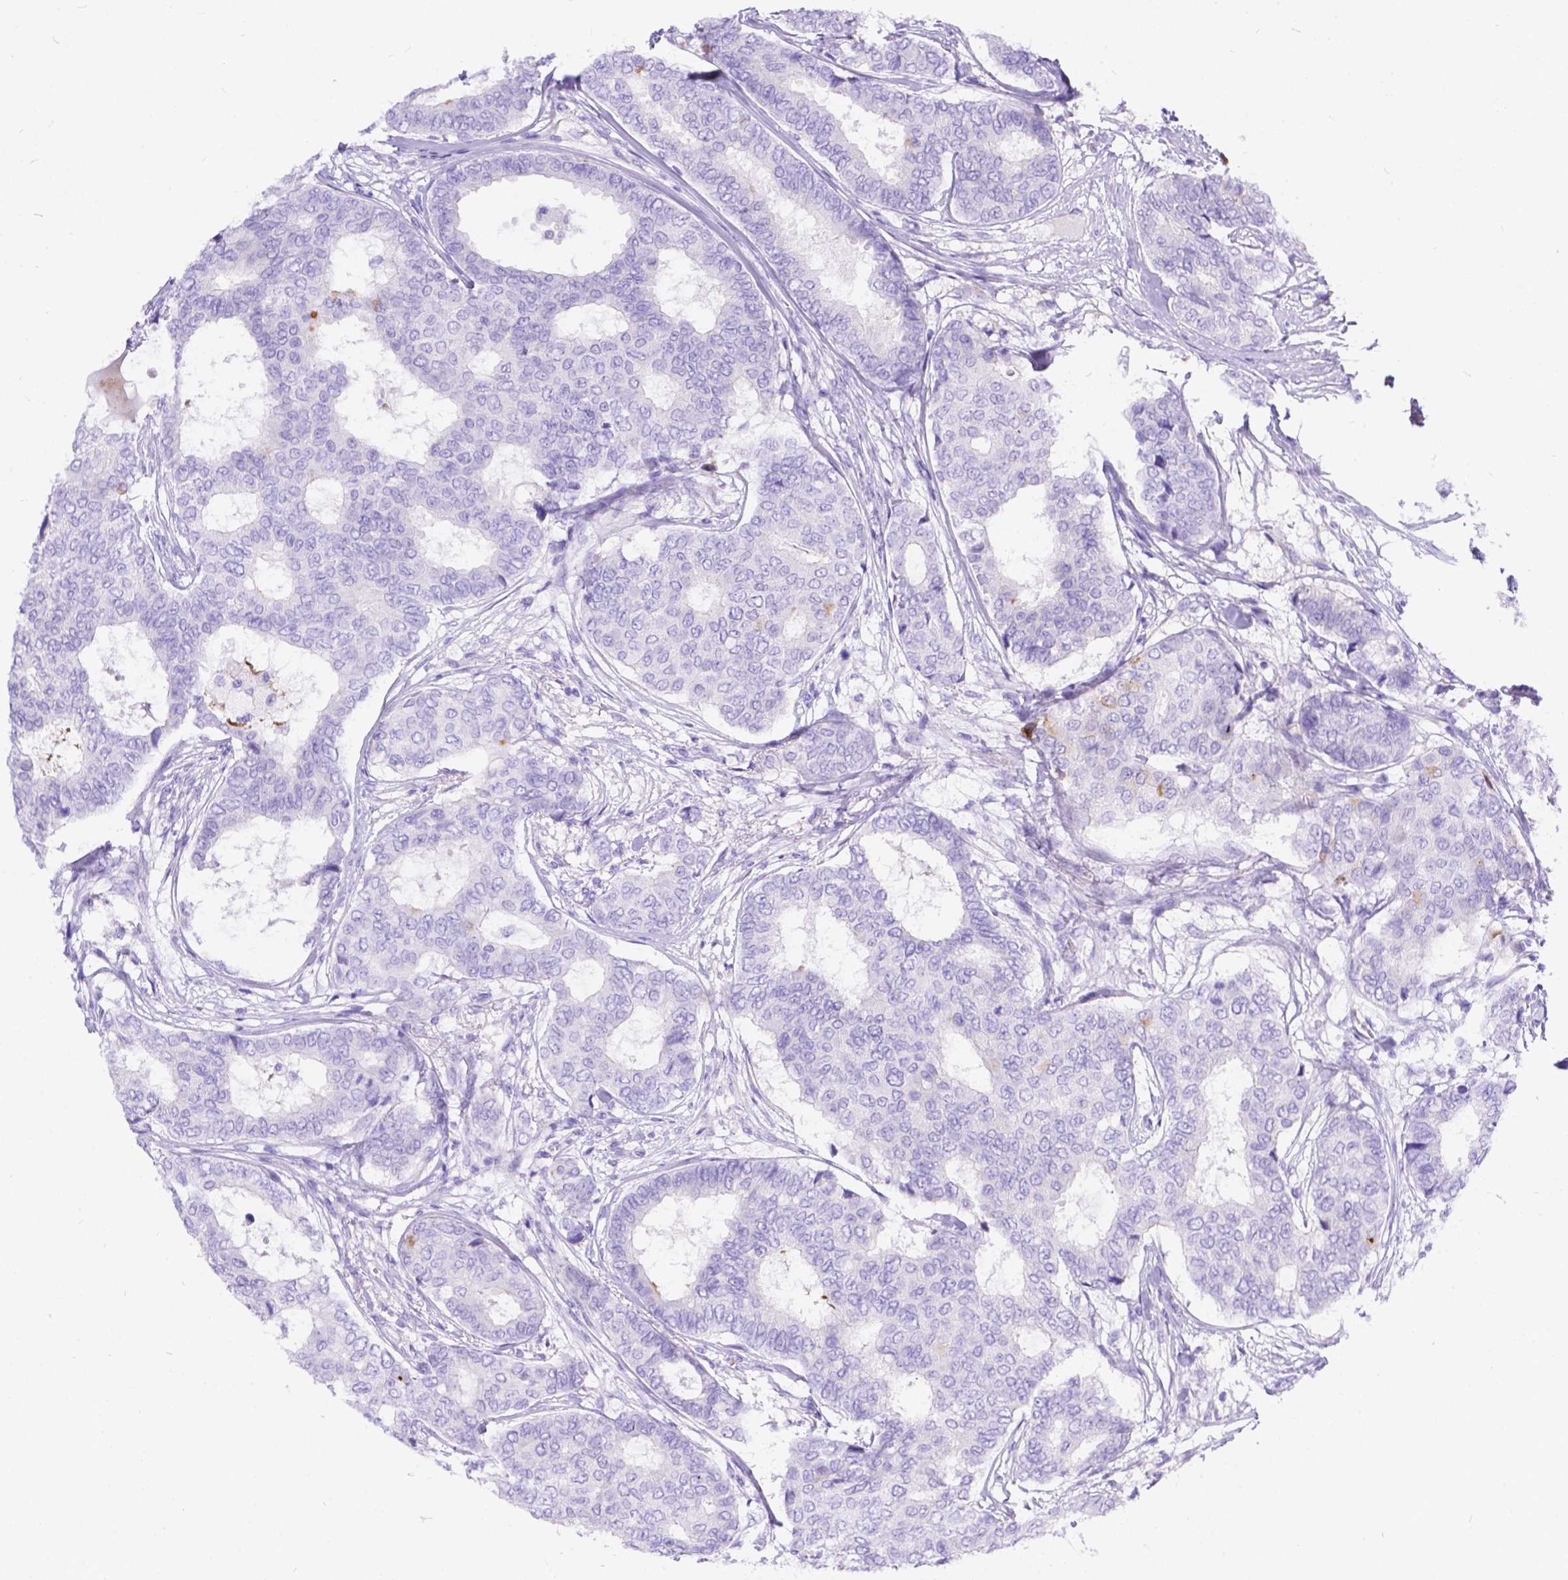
{"staining": {"intensity": "negative", "quantity": "none", "location": "none"}, "tissue": "breast cancer", "cell_type": "Tumor cells", "image_type": "cancer", "snomed": [{"axis": "morphology", "description": "Duct carcinoma"}, {"axis": "topography", "description": "Breast"}], "caption": "DAB (3,3'-diaminobenzidine) immunohistochemical staining of human breast cancer (infiltrating ductal carcinoma) shows no significant expression in tumor cells. Brightfield microscopy of immunohistochemistry (IHC) stained with DAB (brown) and hematoxylin (blue), captured at high magnification.", "gene": "KLHL10", "patient": {"sex": "female", "age": 75}}